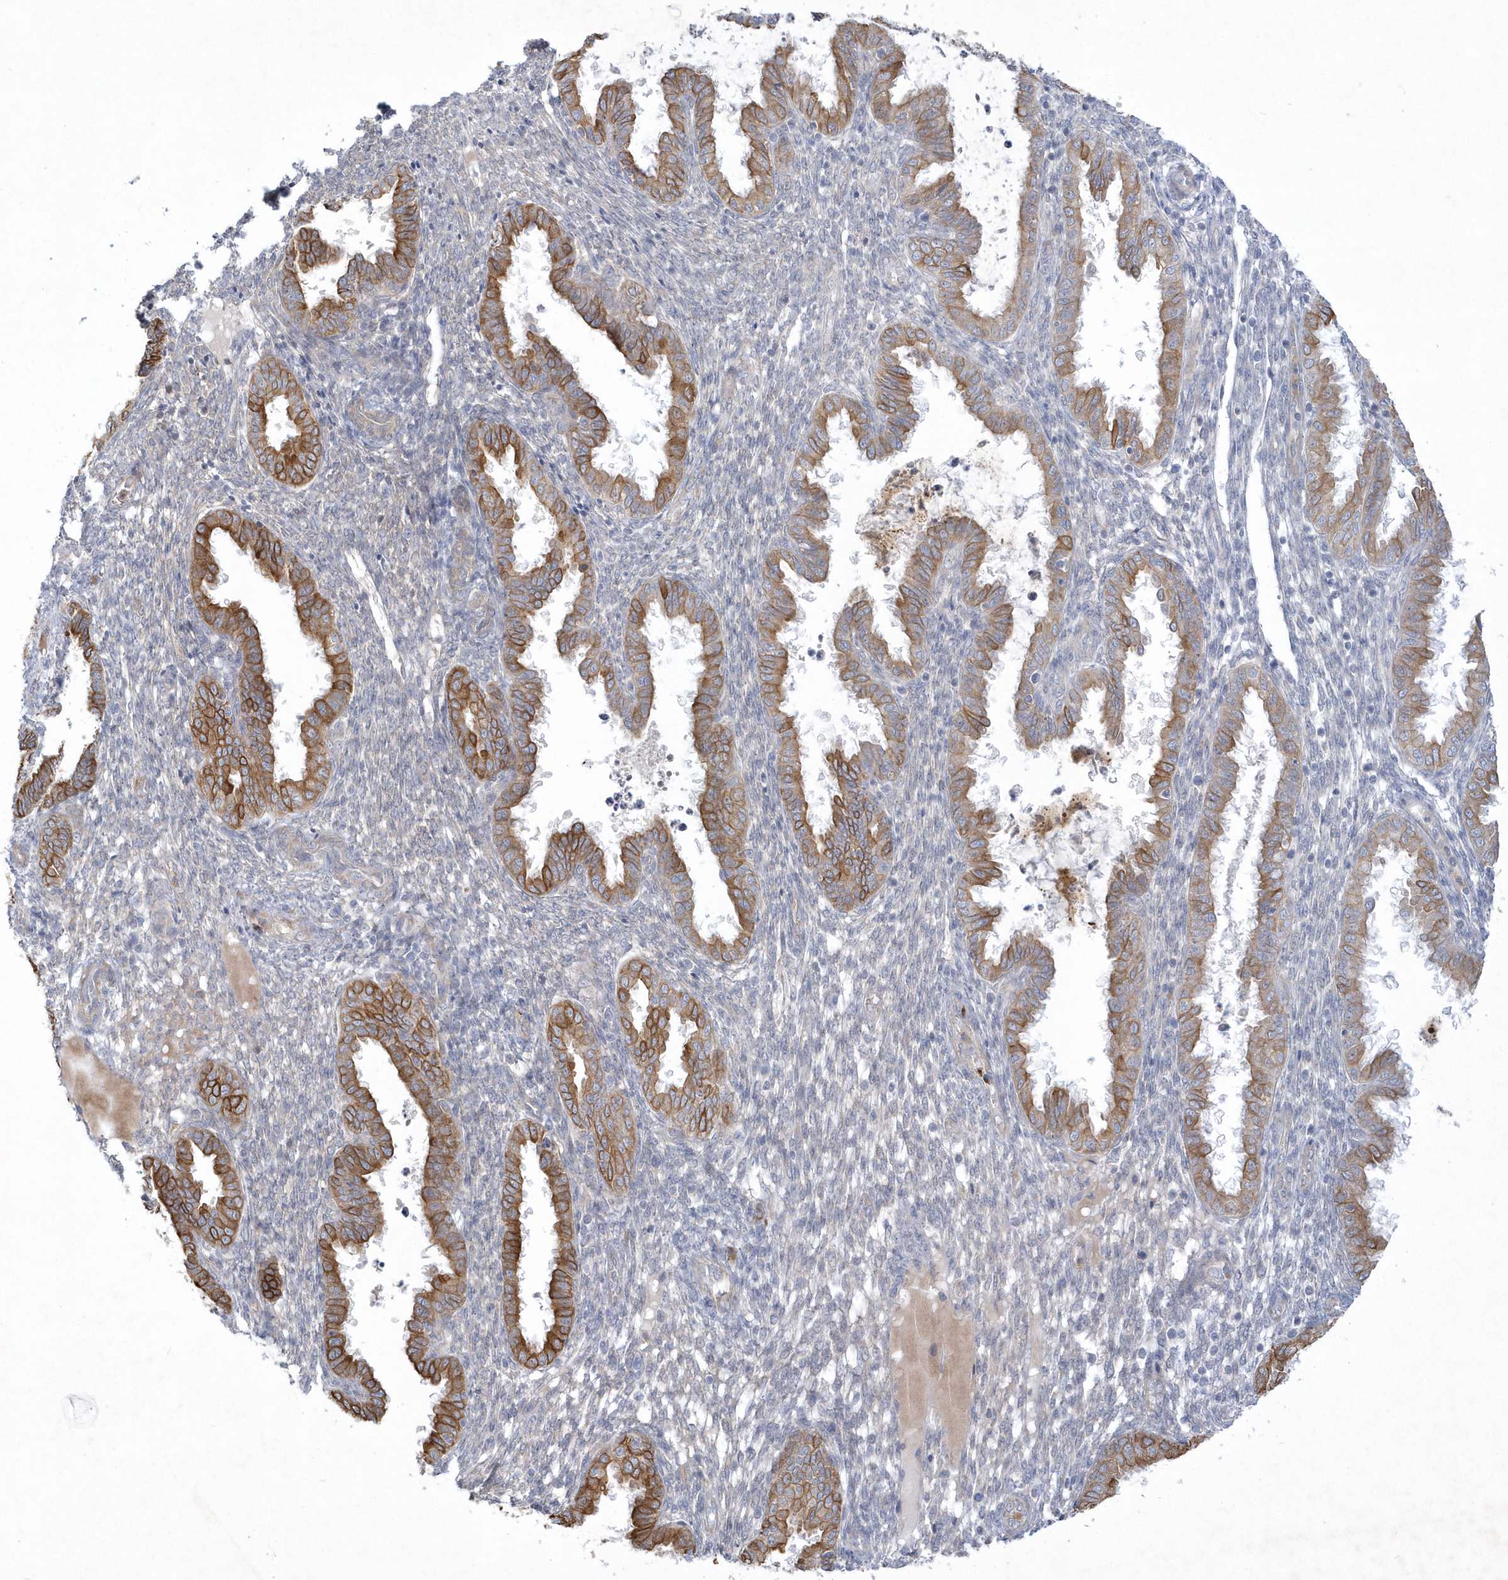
{"staining": {"intensity": "negative", "quantity": "none", "location": "none"}, "tissue": "endometrium", "cell_type": "Cells in endometrial stroma", "image_type": "normal", "snomed": [{"axis": "morphology", "description": "Normal tissue, NOS"}, {"axis": "topography", "description": "Endometrium"}], "caption": "A high-resolution photomicrograph shows immunohistochemistry staining of normal endometrium, which exhibits no significant expression in cells in endometrial stroma.", "gene": "LARS1", "patient": {"sex": "female", "age": 33}}